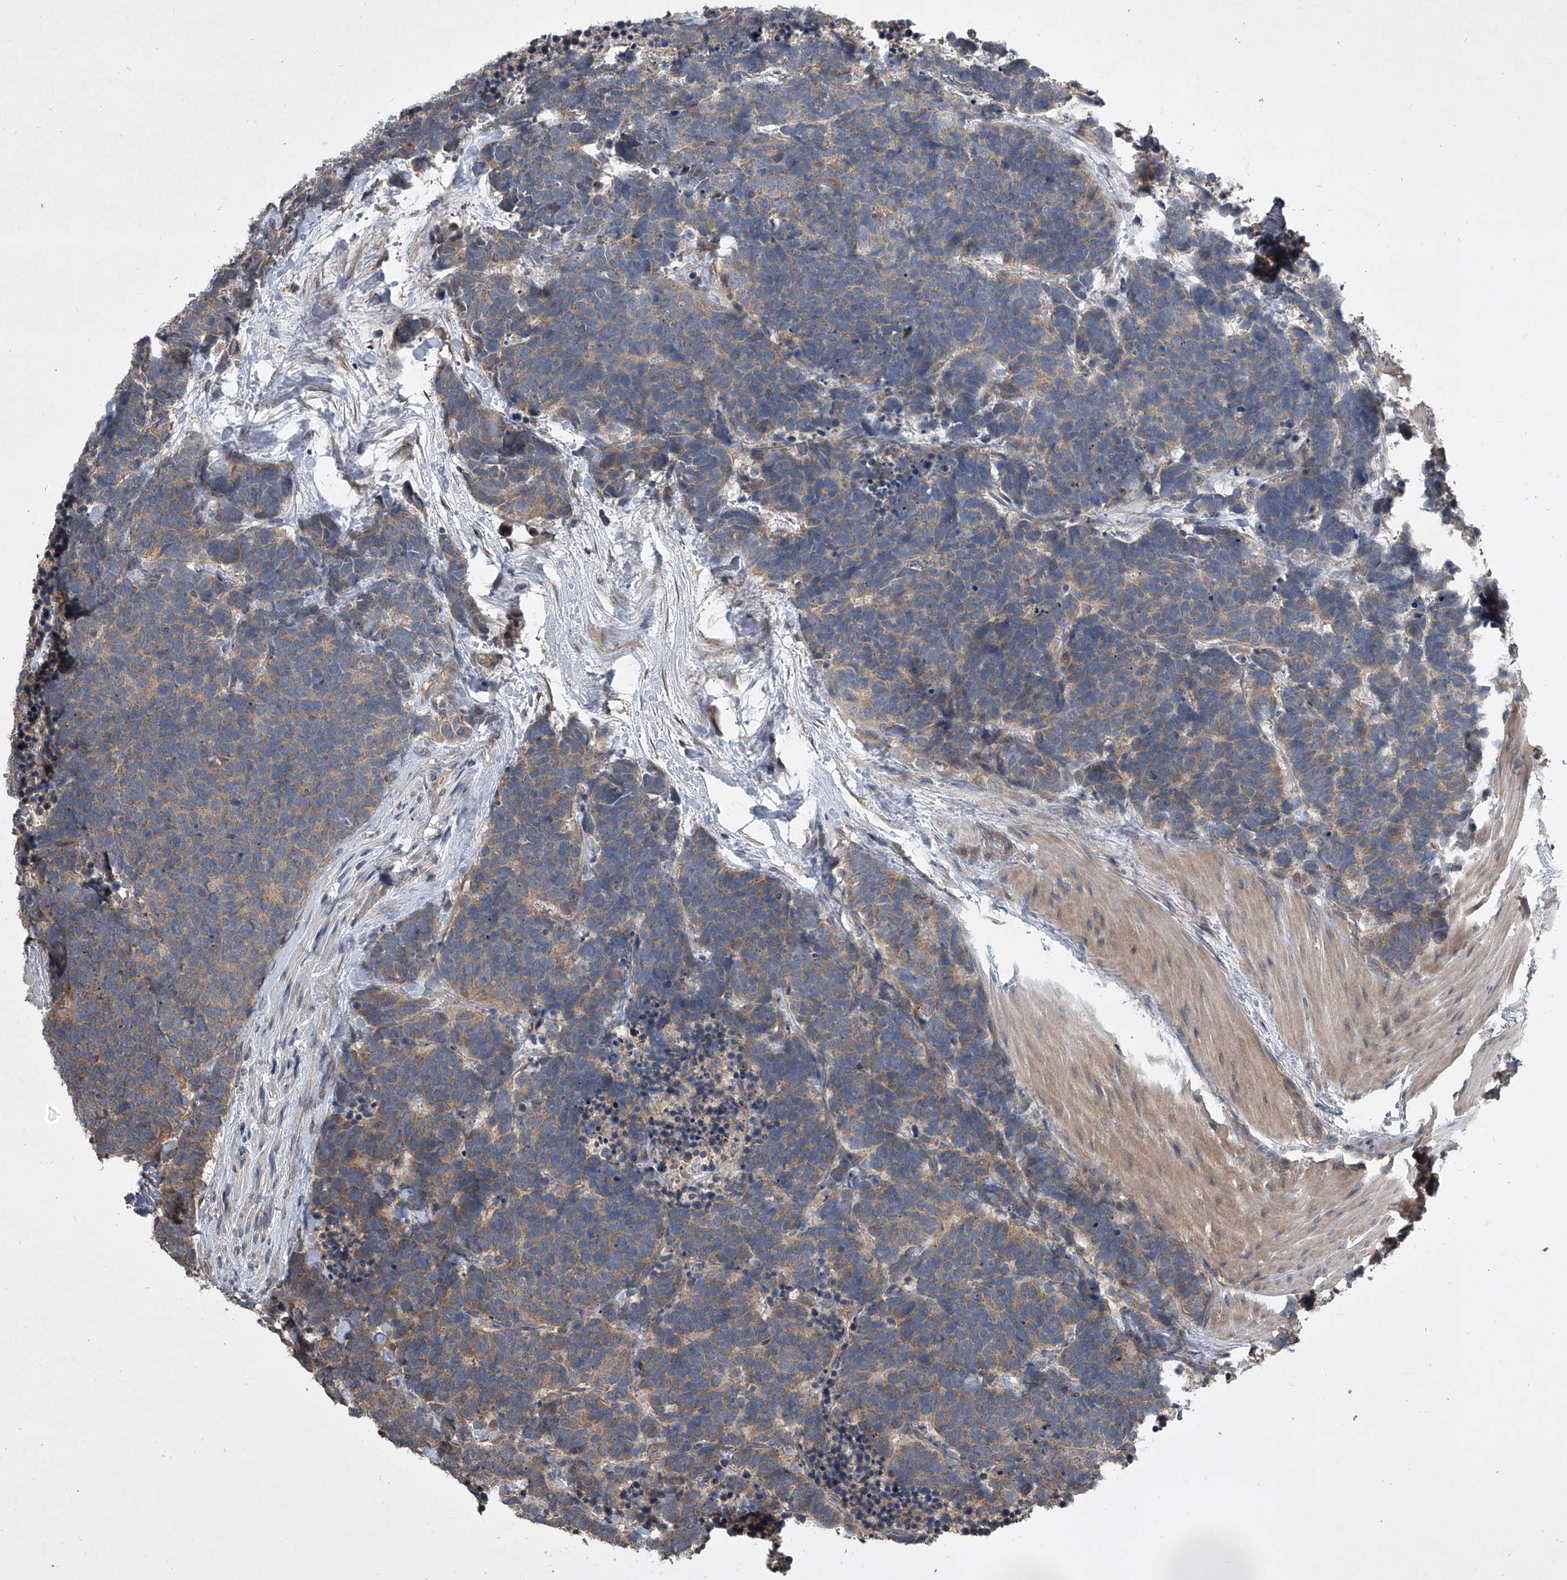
{"staining": {"intensity": "moderate", "quantity": ">75%", "location": "cytoplasmic/membranous"}, "tissue": "carcinoid", "cell_type": "Tumor cells", "image_type": "cancer", "snomed": [{"axis": "morphology", "description": "Carcinoma, NOS"}, {"axis": "morphology", "description": "Carcinoid, malignant, NOS"}, {"axis": "topography", "description": "Urinary bladder"}], "caption": "Protein staining reveals moderate cytoplasmic/membranous expression in approximately >75% of tumor cells in carcinoma.", "gene": "NFS1", "patient": {"sex": "male", "age": 57}}